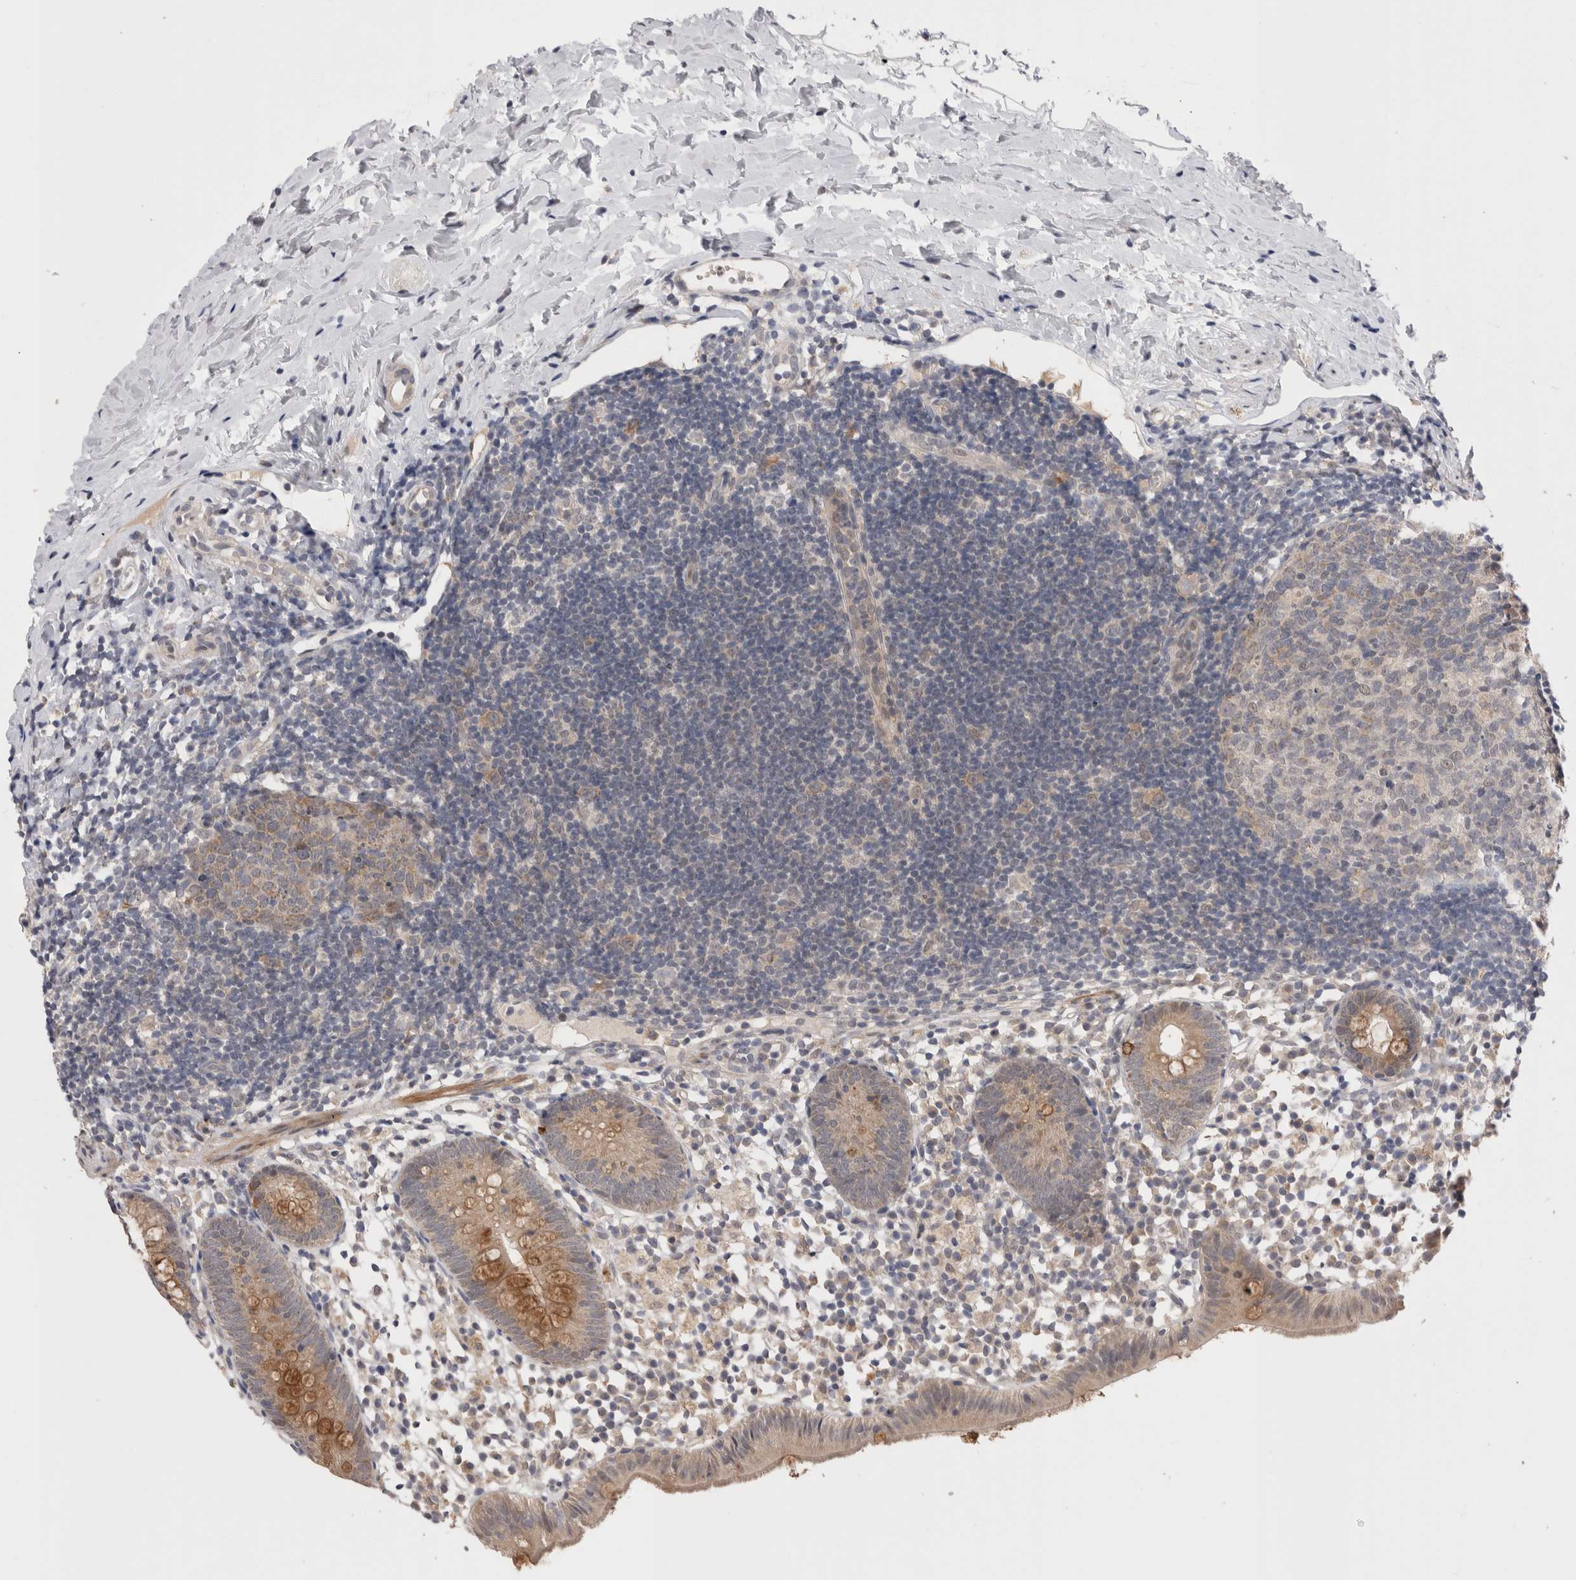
{"staining": {"intensity": "moderate", "quantity": ">75%", "location": "cytoplasmic/membranous"}, "tissue": "appendix", "cell_type": "Glandular cells", "image_type": "normal", "snomed": [{"axis": "morphology", "description": "Normal tissue, NOS"}, {"axis": "topography", "description": "Appendix"}], "caption": "The micrograph exhibits a brown stain indicating the presence of a protein in the cytoplasmic/membranous of glandular cells in appendix.", "gene": "CRYBG1", "patient": {"sex": "female", "age": 20}}